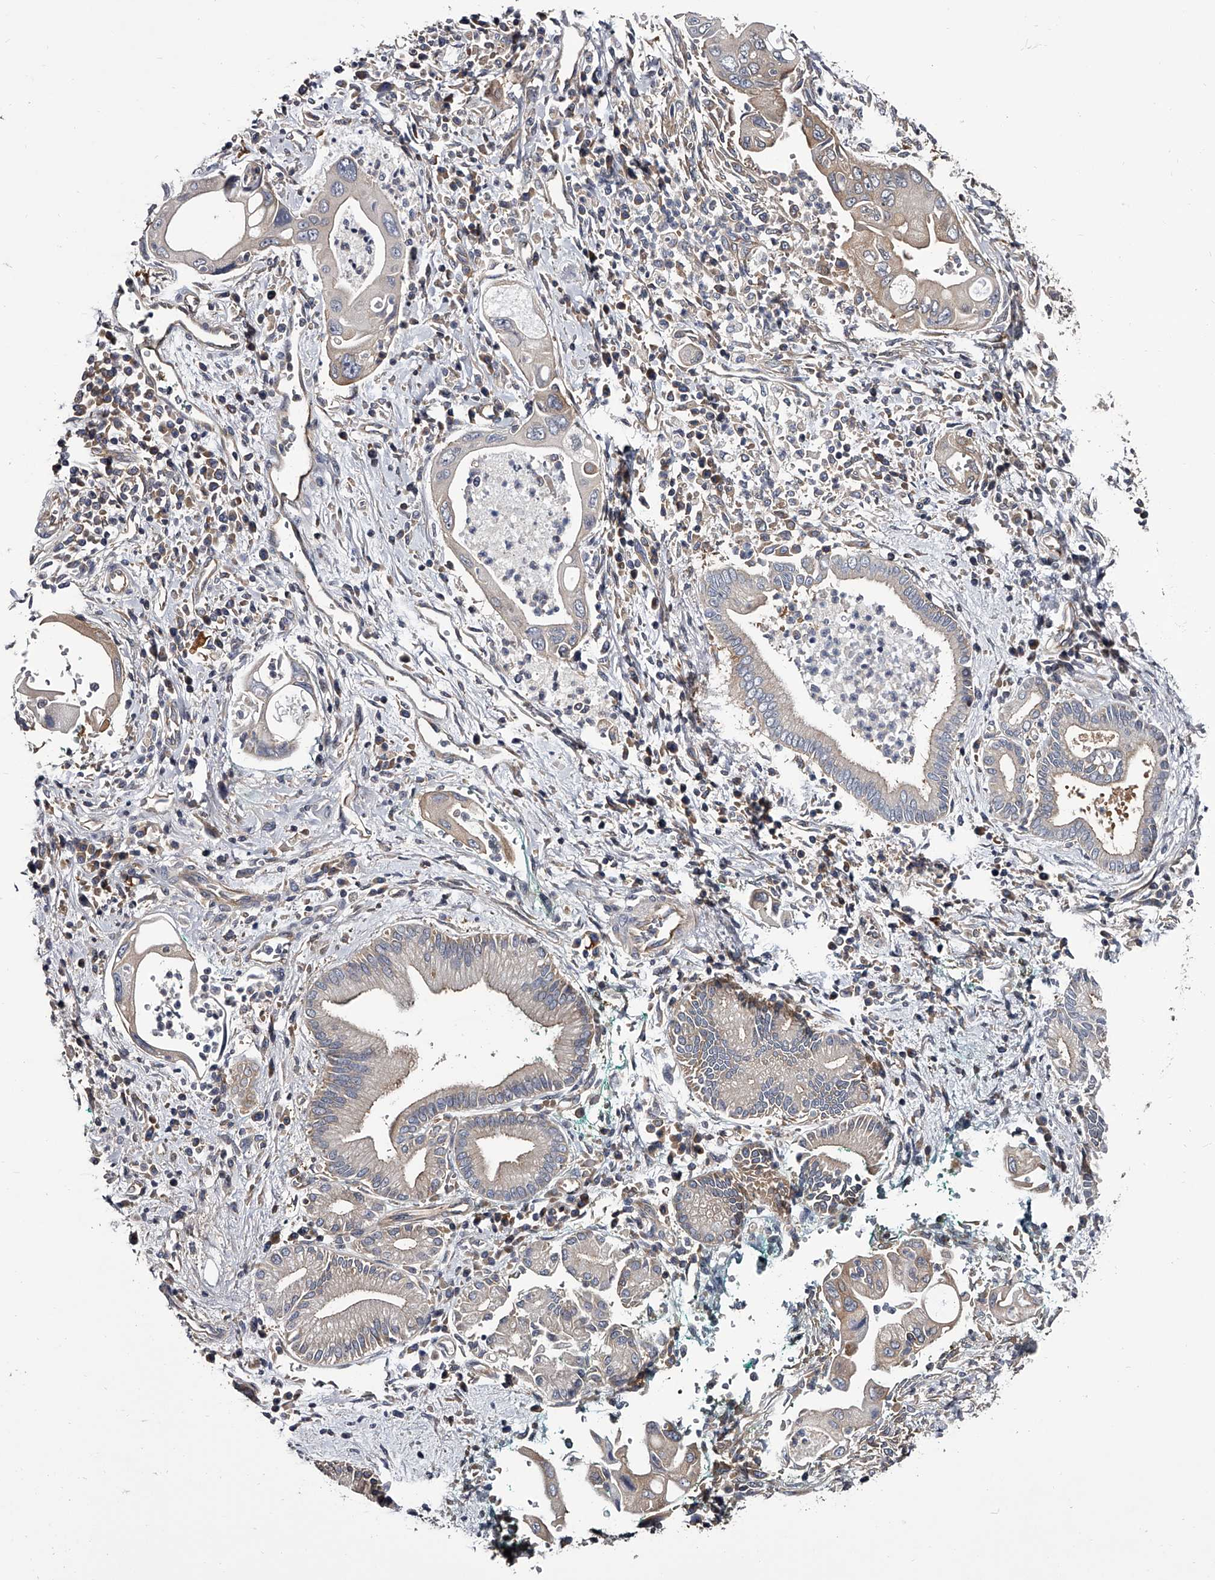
{"staining": {"intensity": "negative", "quantity": "none", "location": "none"}, "tissue": "pancreatic cancer", "cell_type": "Tumor cells", "image_type": "cancer", "snomed": [{"axis": "morphology", "description": "Adenocarcinoma, NOS"}, {"axis": "topography", "description": "Pancreas"}], "caption": "This is a photomicrograph of immunohistochemistry (IHC) staining of pancreatic cancer, which shows no expression in tumor cells.", "gene": "GAPVD1", "patient": {"sex": "male", "age": 78}}